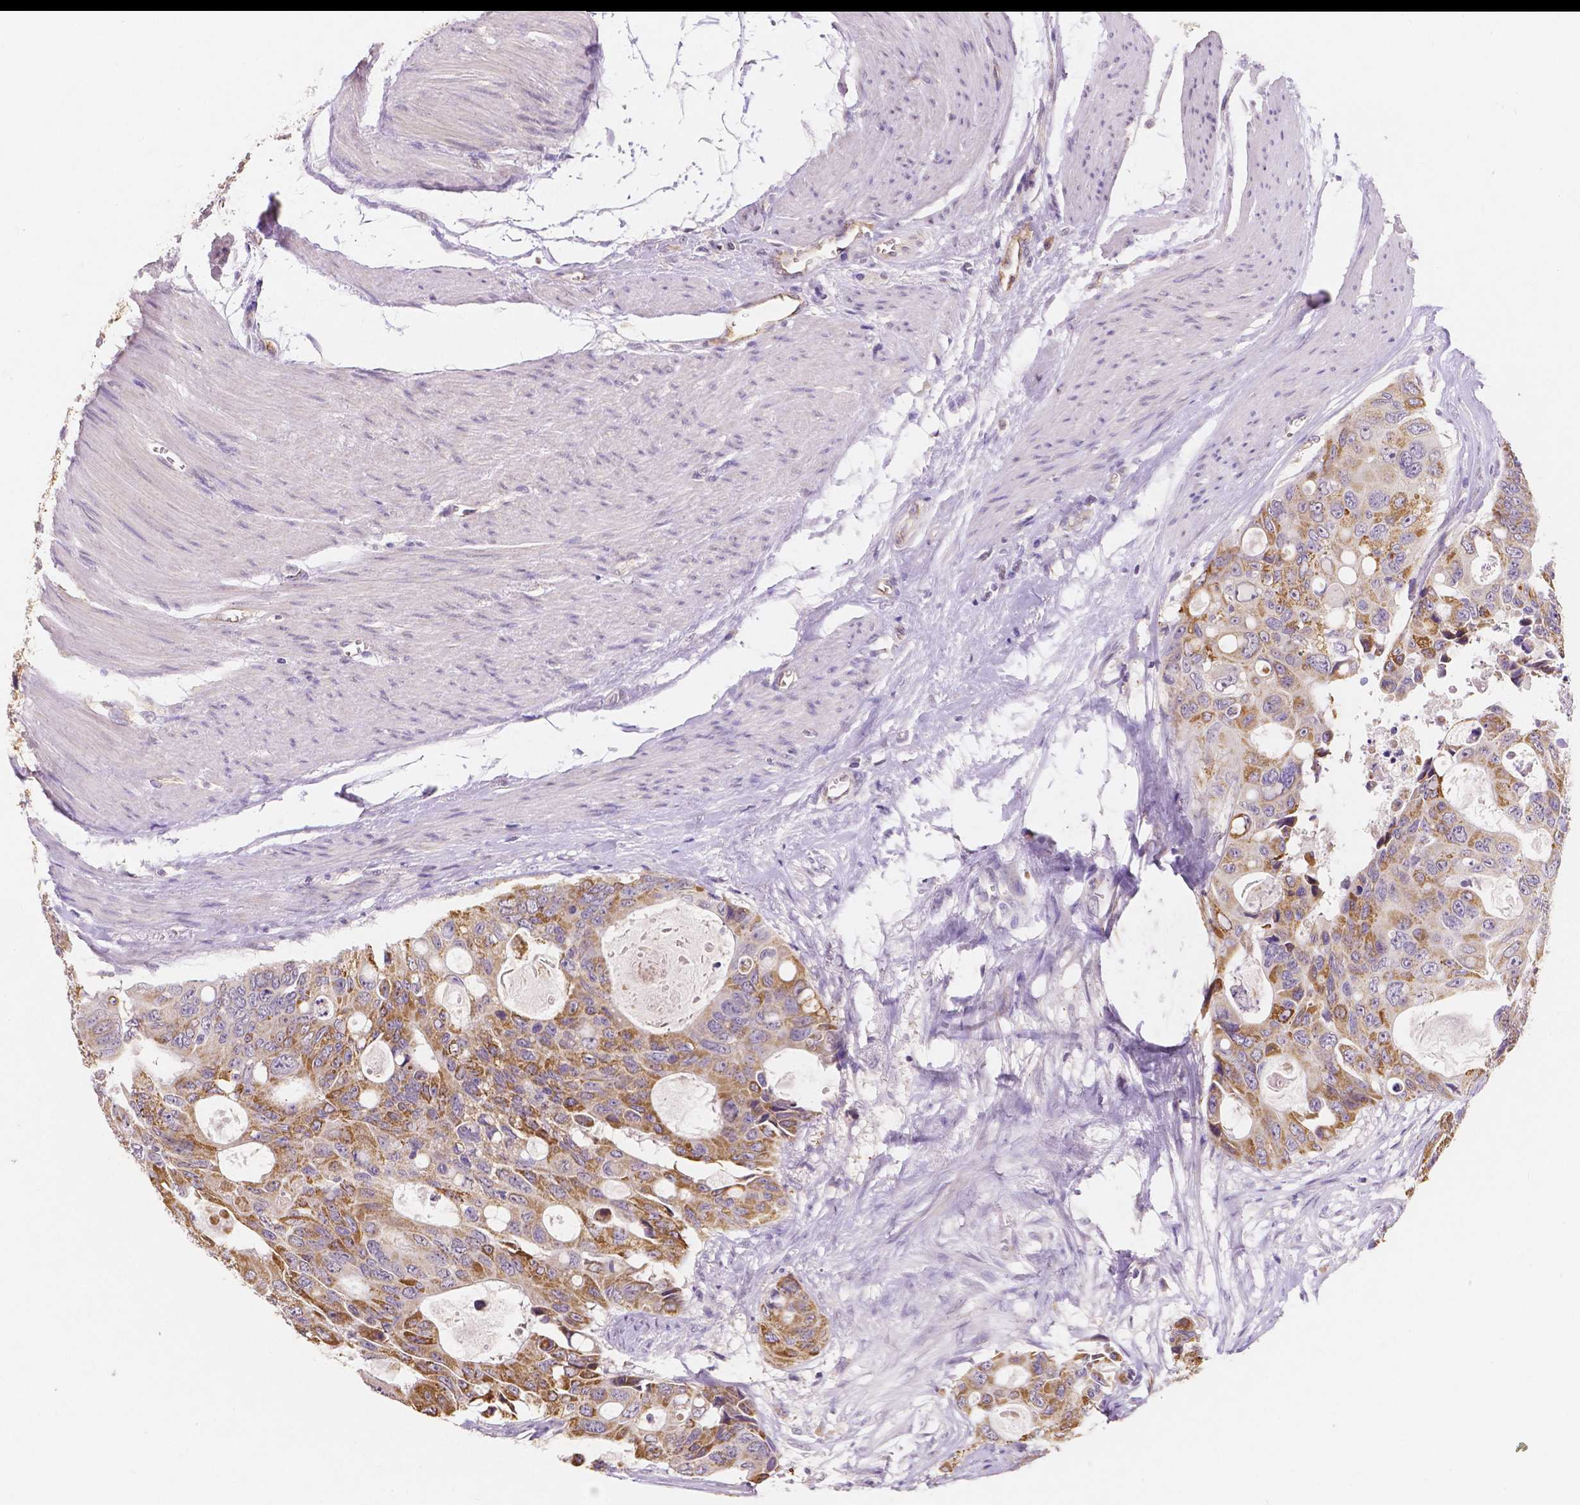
{"staining": {"intensity": "moderate", "quantity": ">75%", "location": "cytoplasmic/membranous"}, "tissue": "colorectal cancer", "cell_type": "Tumor cells", "image_type": "cancer", "snomed": [{"axis": "morphology", "description": "Adenocarcinoma, NOS"}, {"axis": "topography", "description": "Rectum"}], "caption": "Immunohistochemical staining of colorectal adenocarcinoma reveals medium levels of moderate cytoplasmic/membranous protein staining in approximately >75% of tumor cells. Immunohistochemistry (ihc) stains the protein in brown and the nuclei are stained blue.", "gene": "ELAVL2", "patient": {"sex": "male", "age": 76}}